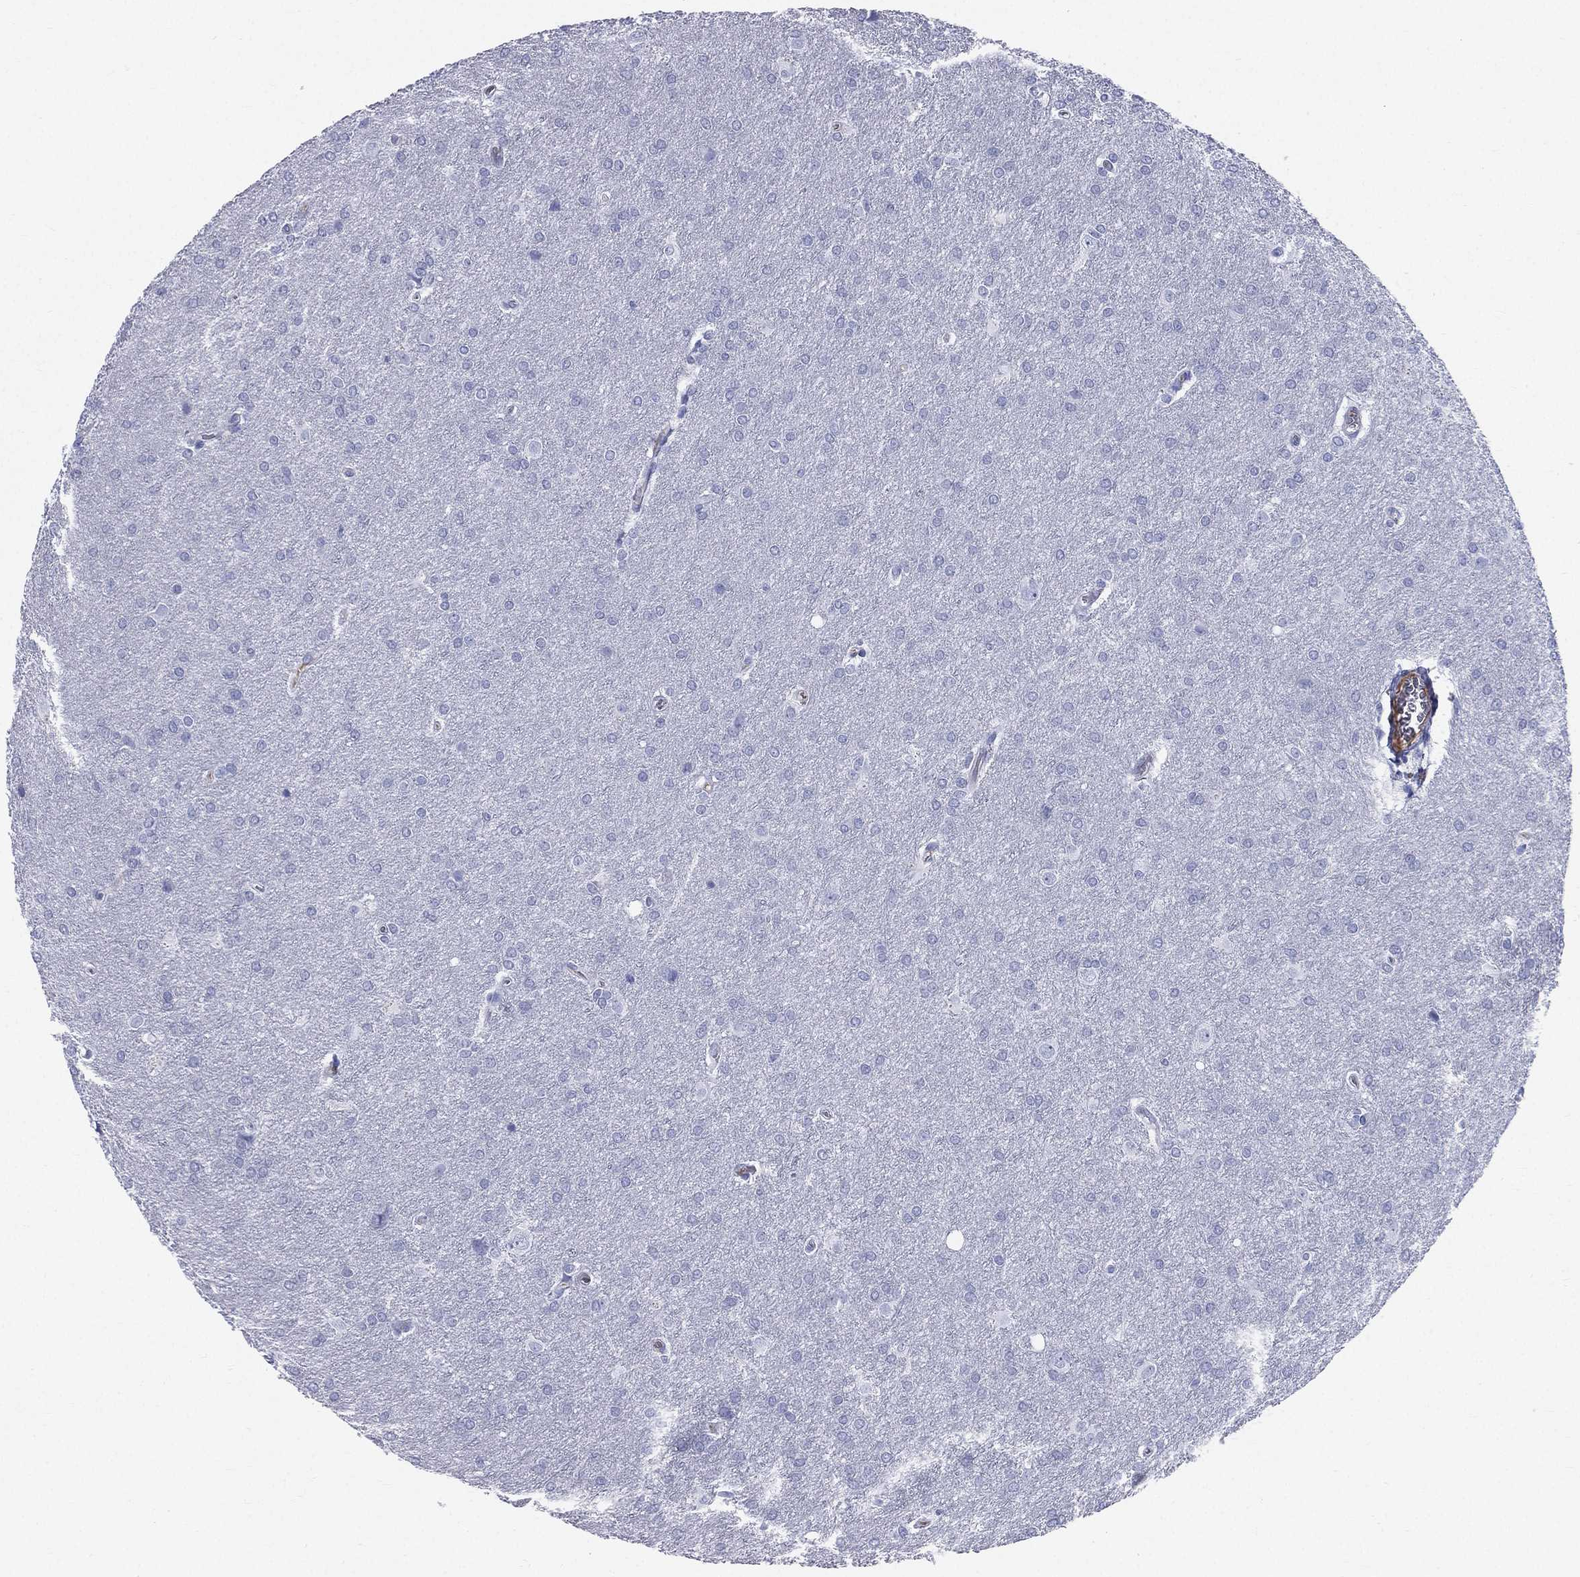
{"staining": {"intensity": "negative", "quantity": "none", "location": "none"}, "tissue": "glioma", "cell_type": "Tumor cells", "image_type": "cancer", "snomed": [{"axis": "morphology", "description": "Glioma, malignant, Low grade"}, {"axis": "topography", "description": "Brain"}], "caption": "The photomicrograph exhibits no significant expression in tumor cells of low-grade glioma (malignant).", "gene": "HP", "patient": {"sex": "female", "age": 32}}